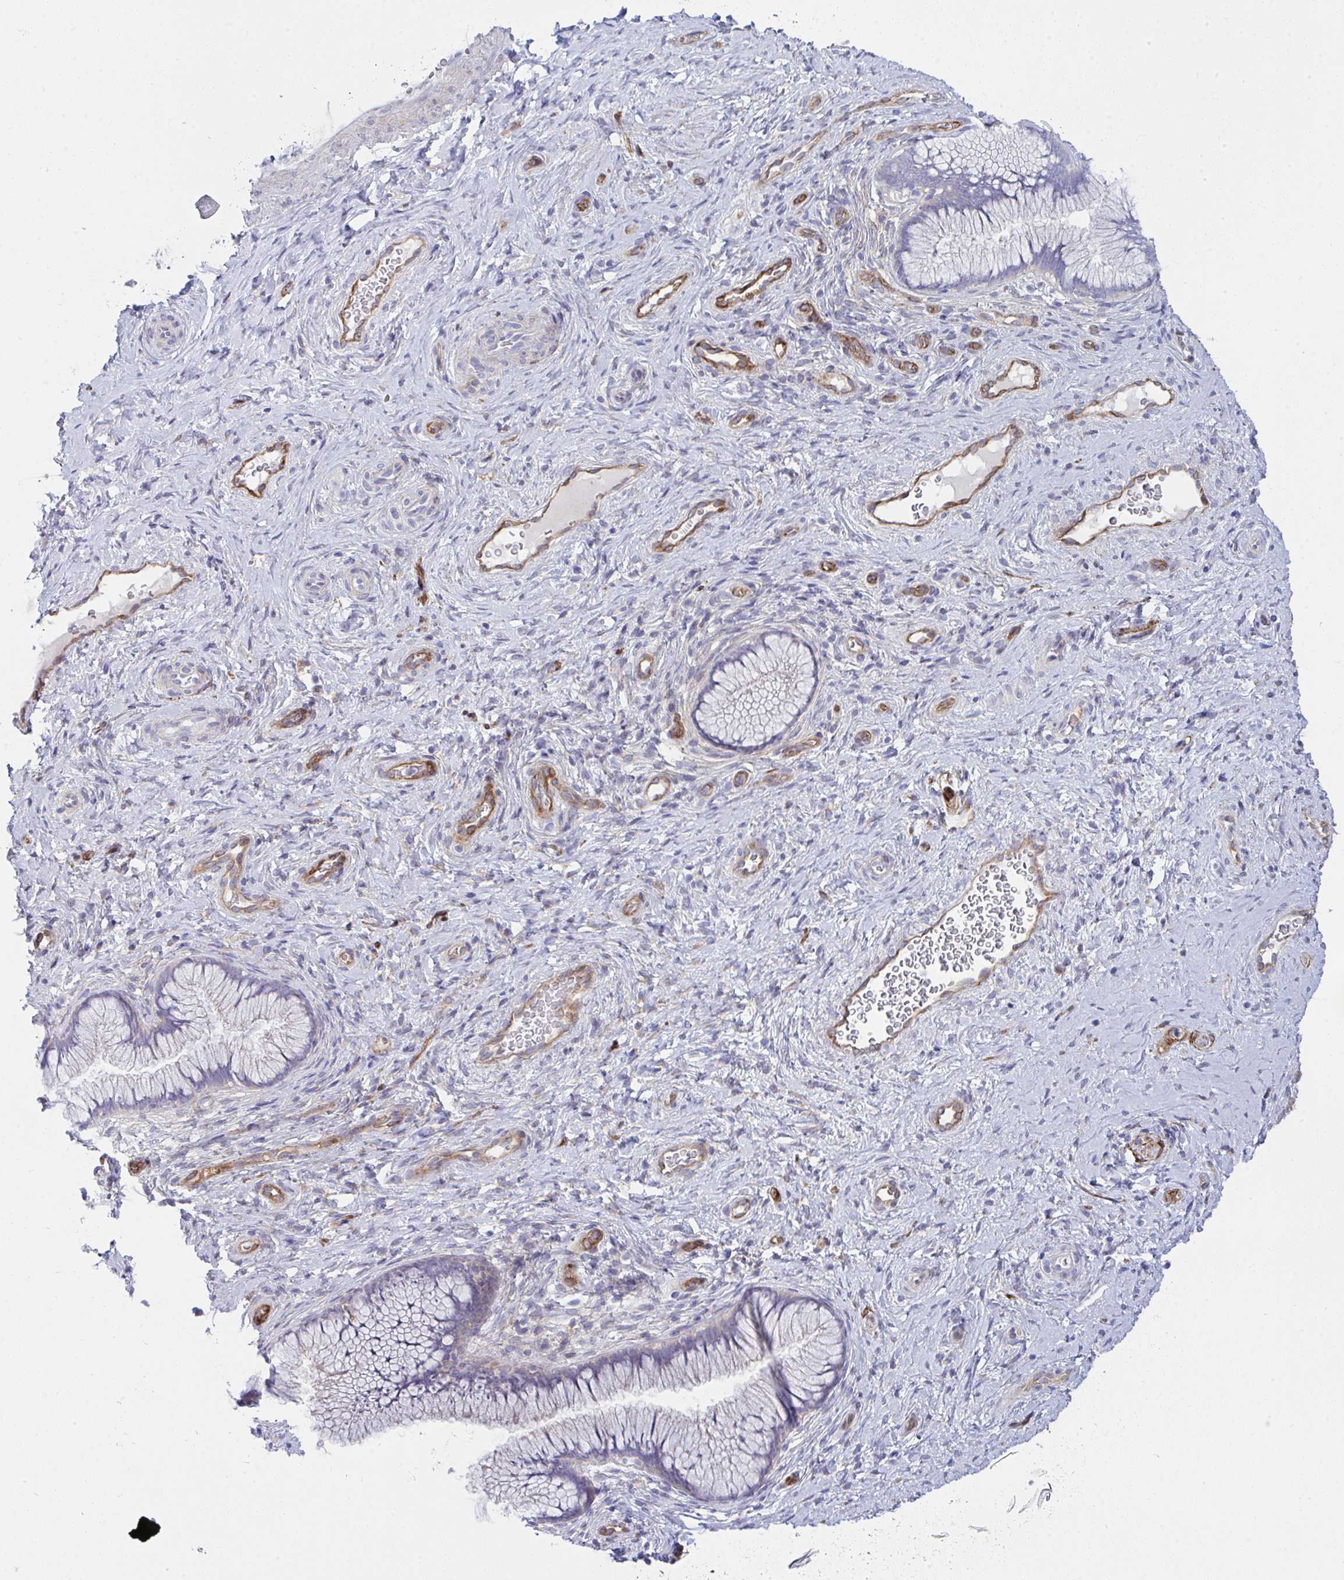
{"staining": {"intensity": "negative", "quantity": "none", "location": "none"}, "tissue": "cervix", "cell_type": "Glandular cells", "image_type": "normal", "snomed": [{"axis": "morphology", "description": "Normal tissue, NOS"}, {"axis": "topography", "description": "Cervix"}], "caption": "DAB (3,3'-diaminobenzidine) immunohistochemical staining of normal cervix displays no significant expression in glandular cells.", "gene": "GAB1", "patient": {"sex": "female", "age": 34}}